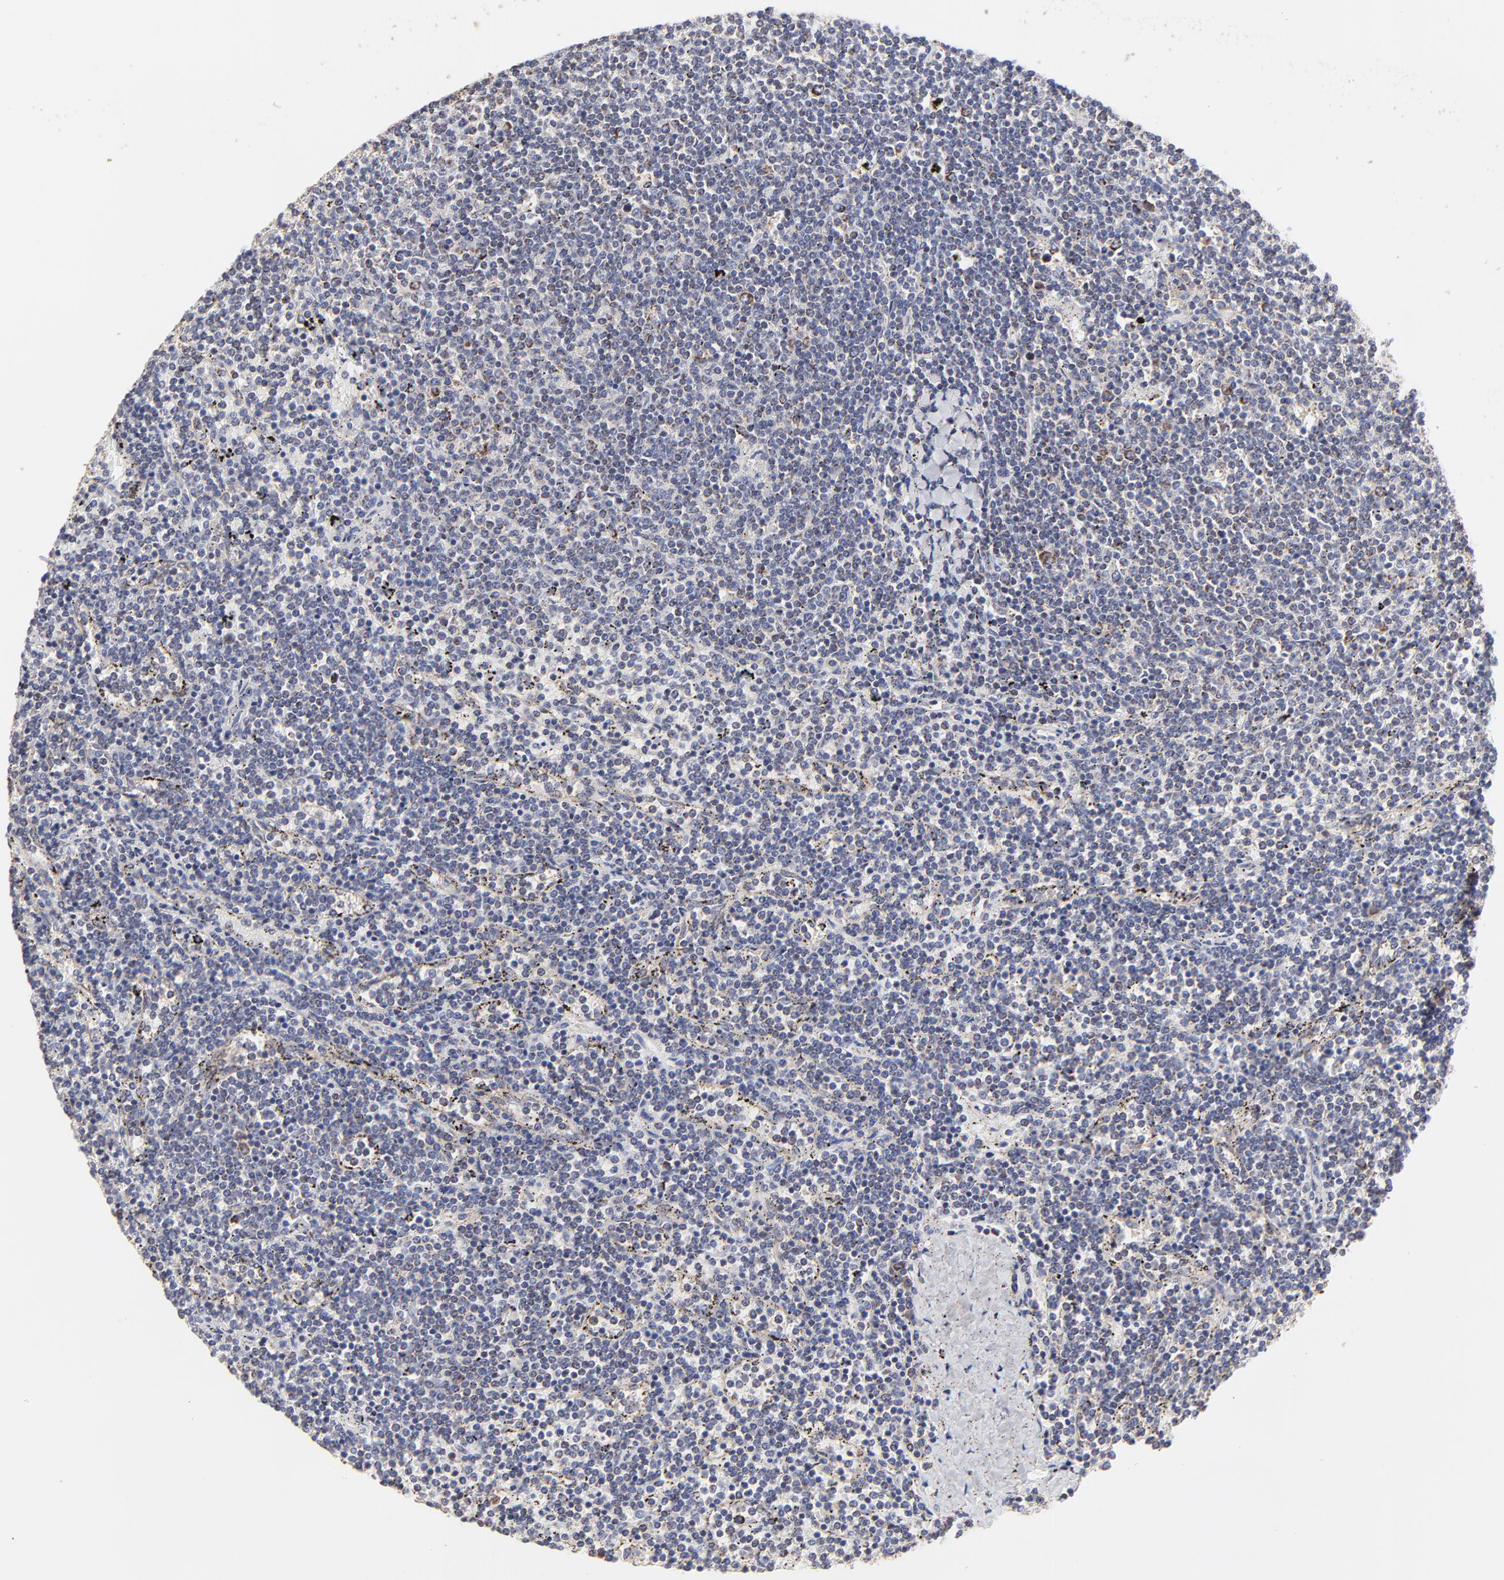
{"staining": {"intensity": "negative", "quantity": "none", "location": "none"}, "tissue": "lymphoma", "cell_type": "Tumor cells", "image_type": "cancer", "snomed": [{"axis": "morphology", "description": "Malignant lymphoma, non-Hodgkin's type, Low grade"}, {"axis": "topography", "description": "Spleen"}], "caption": "This is an immunohistochemistry (IHC) histopathology image of malignant lymphoma, non-Hodgkin's type (low-grade). There is no staining in tumor cells.", "gene": "ZNF550", "patient": {"sex": "female", "age": 50}}